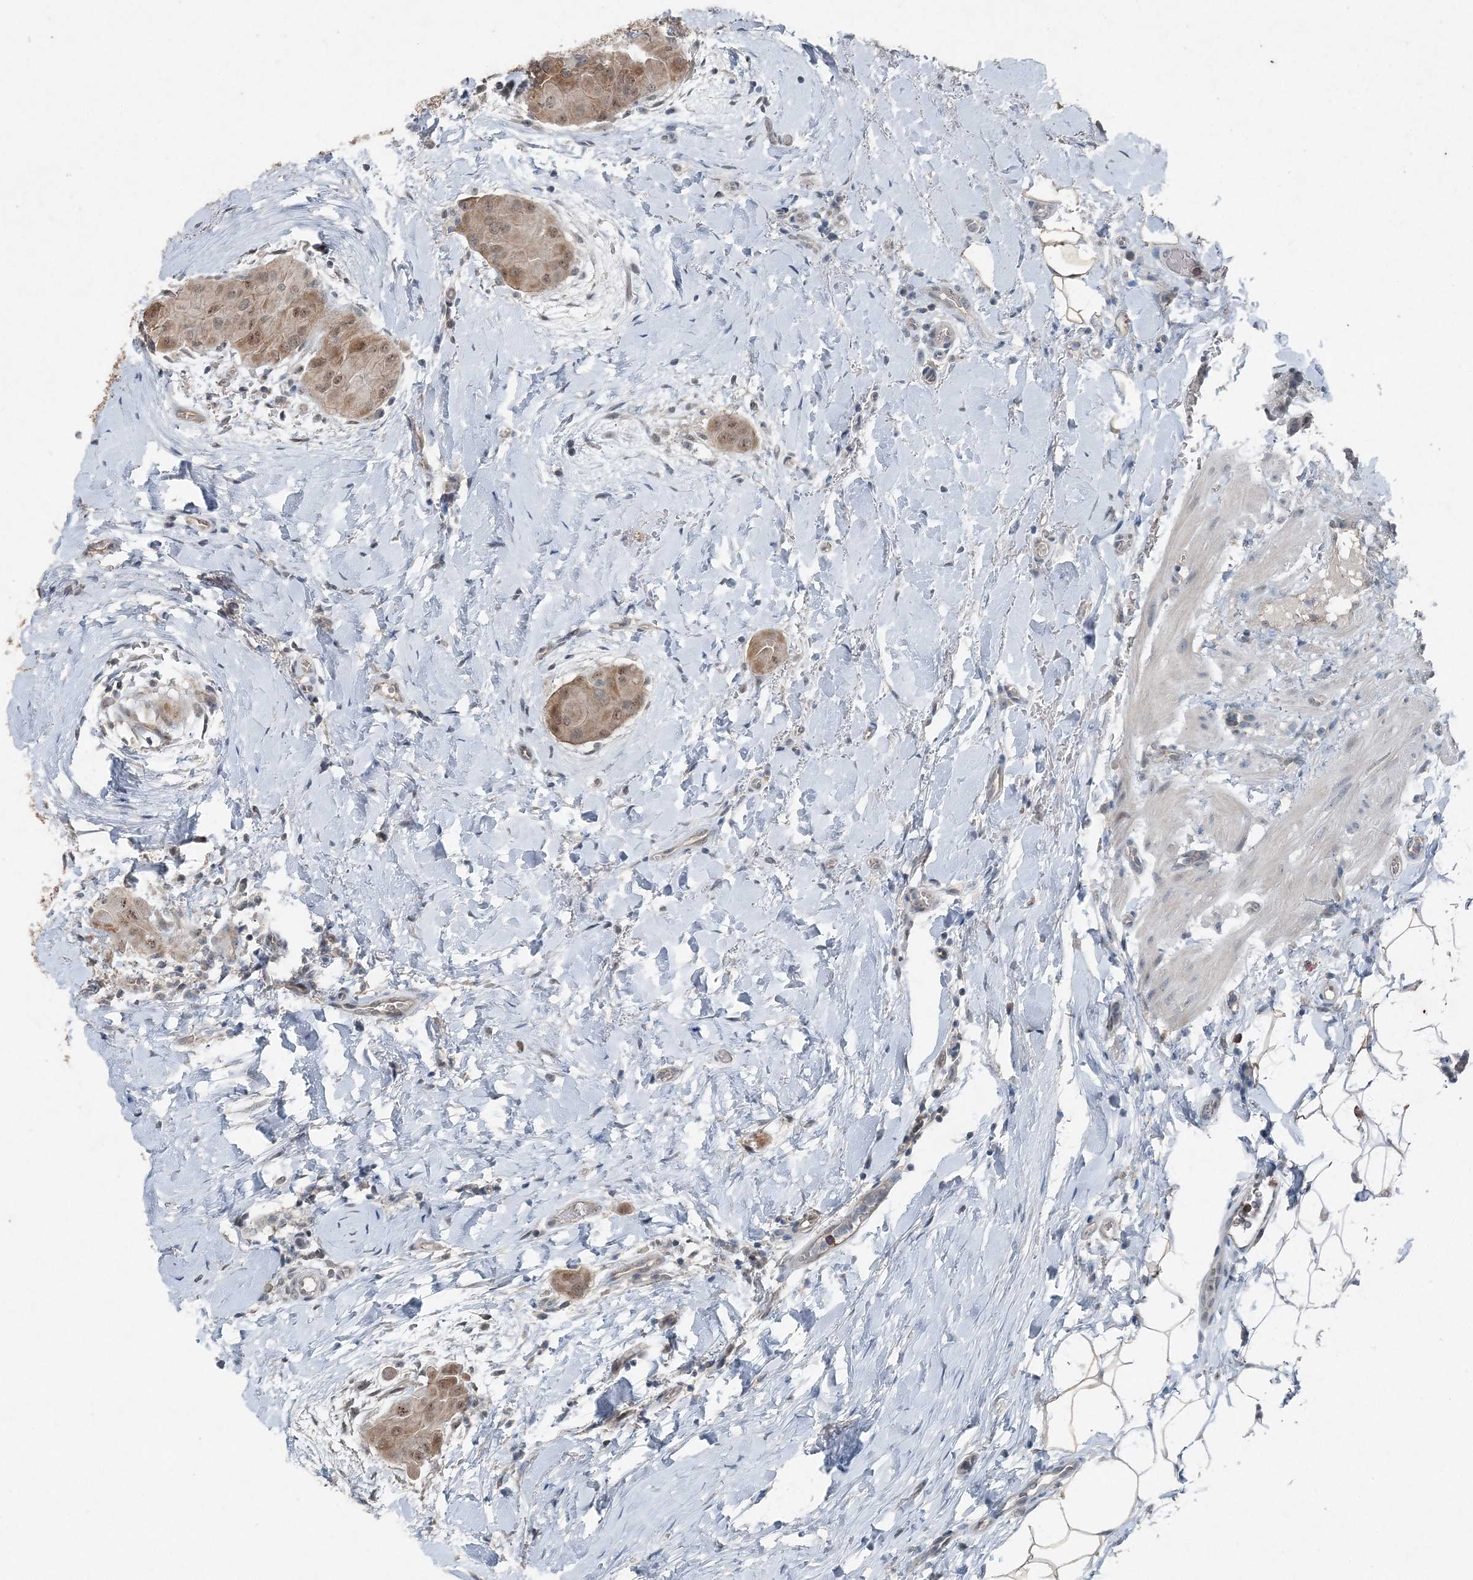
{"staining": {"intensity": "moderate", "quantity": "25%-75%", "location": "cytoplasmic/membranous"}, "tissue": "thyroid cancer", "cell_type": "Tumor cells", "image_type": "cancer", "snomed": [{"axis": "morphology", "description": "Papillary adenocarcinoma, NOS"}, {"axis": "topography", "description": "Thyroid gland"}], "caption": "Approximately 25%-75% of tumor cells in thyroid cancer (papillary adenocarcinoma) display moderate cytoplasmic/membranous protein positivity as visualized by brown immunohistochemical staining.", "gene": "VSIG2", "patient": {"sex": "male", "age": 33}}